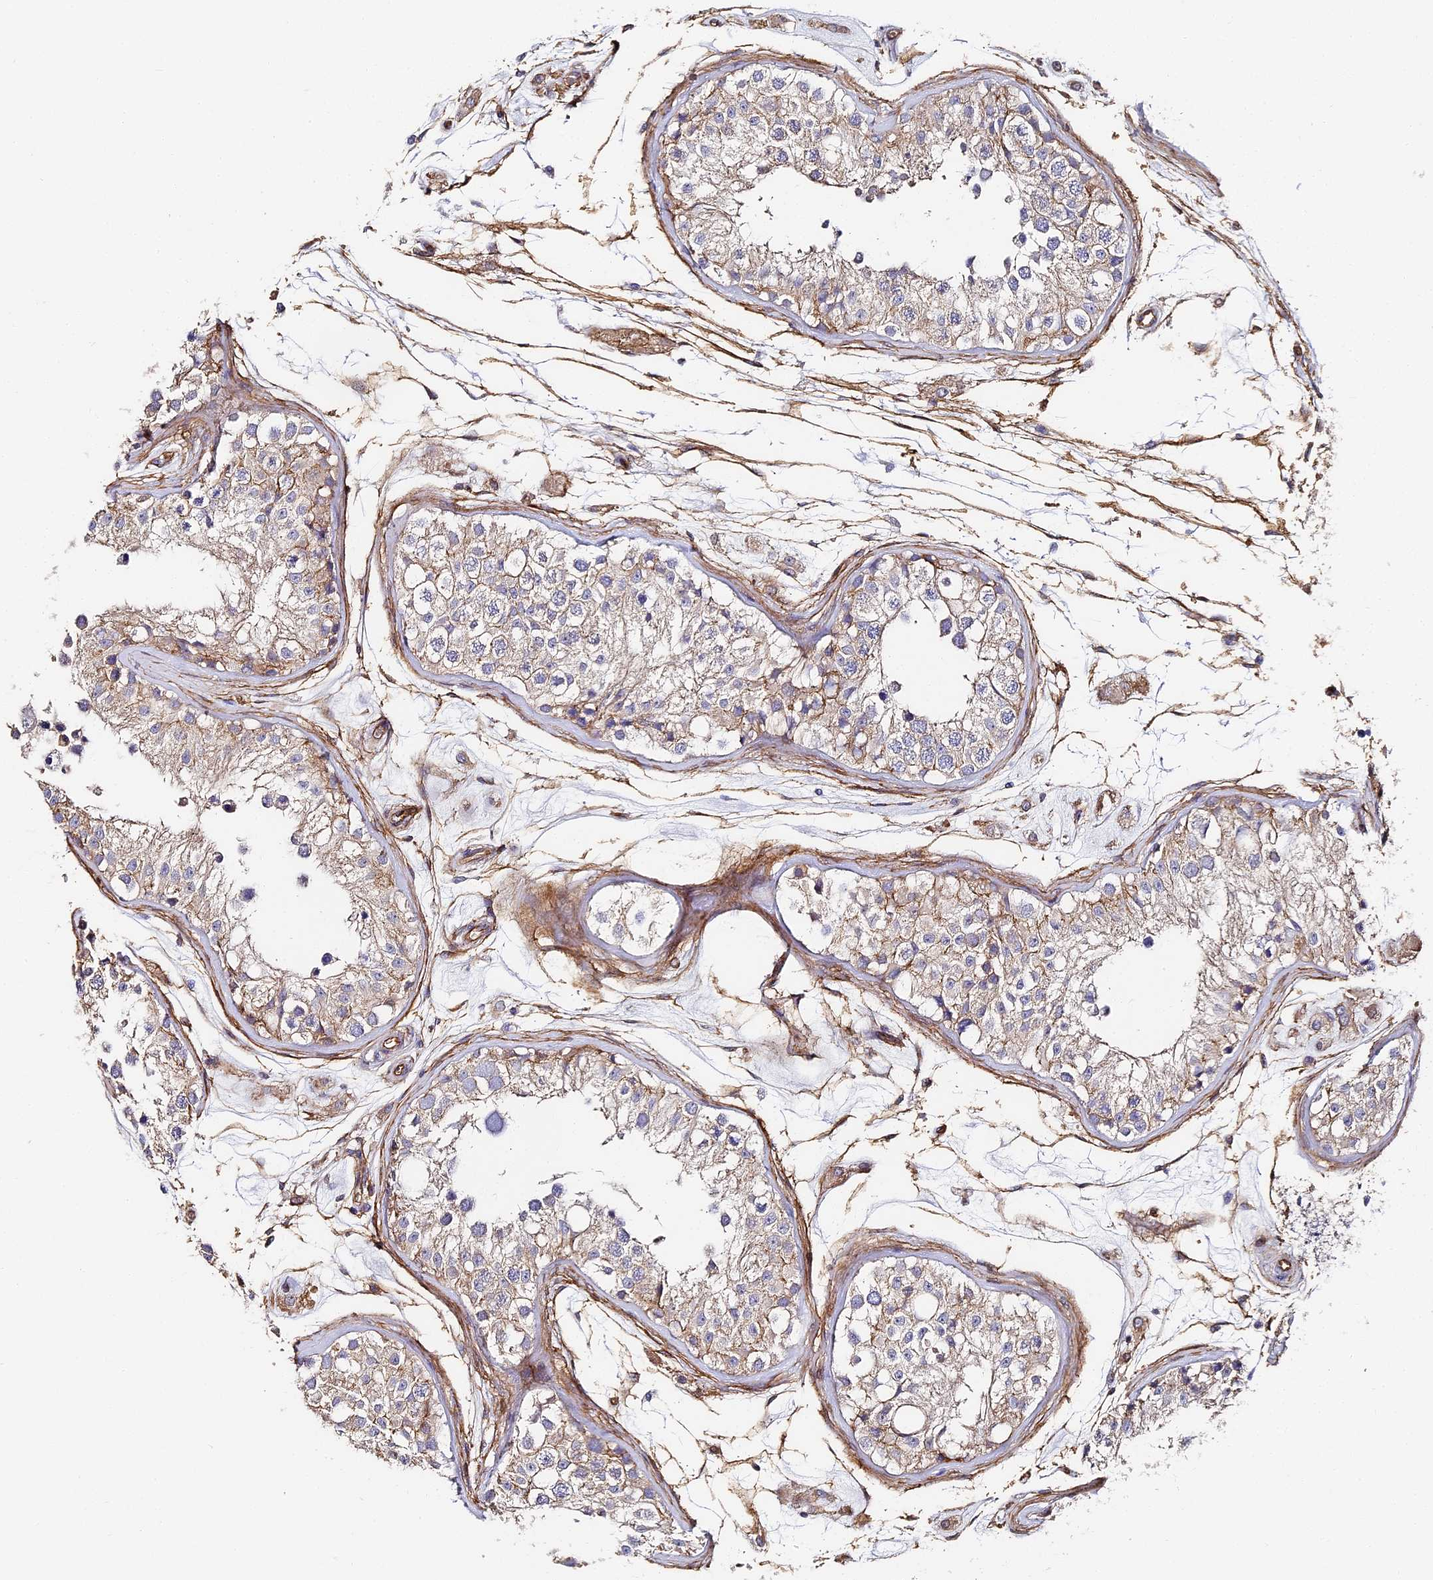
{"staining": {"intensity": "weak", "quantity": "25%-75%", "location": "cytoplasmic/membranous"}, "tissue": "testis", "cell_type": "Cells in seminiferous ducts", "image_type": "normal", "snomed": [{"axis": "morphology", "description": "Normal tissue, NOS"}, {"axis": "morphology", "description": "Adenocarcinoma, metastatic, NOS"}, {"axis": "topography", "description": "Testis"}], "caption": "This is an image of IHC staining of benign testis, which shows weak positivity in the cytoplasmic/membranous of cells in seminiferous ducts.", "gene": "CCDC30", "patient": {"sex": "male", "age": 26}}